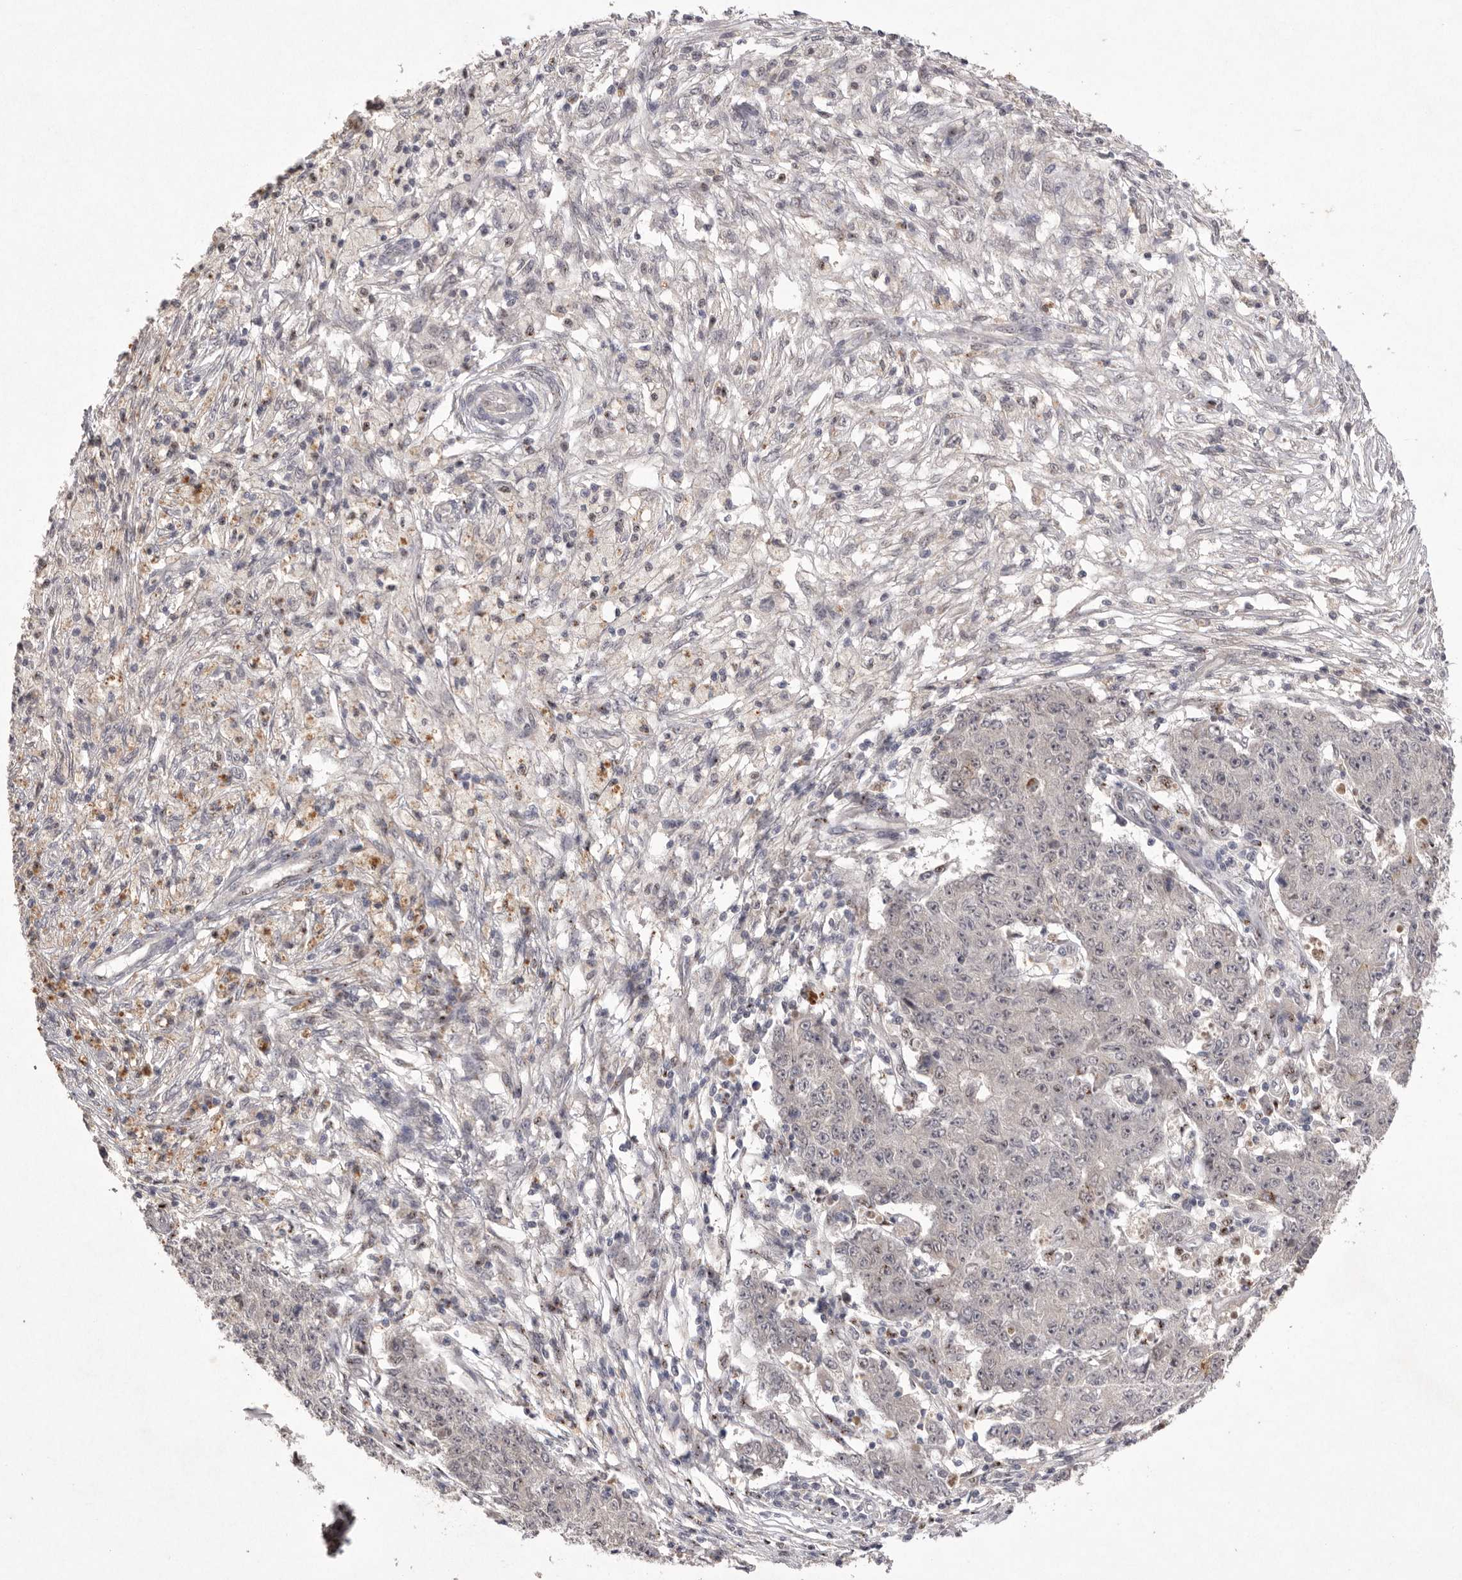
{"staining": {"intensity": "weak", "quantity": "<25%", "location": "nuclear"}, "tissue": "ovarian cancer", "cell_type": "Tumor cells", "image_type": "cancer", "snomed": [{"axis": "morphology", "description": "Carcinoma, endometroid"}, {"axis": "topography", "description": "Ovary"}], "caption": "Human endometroid carcinoma (ovarian) stained for a protein using IHC demonstrates no expression in tumor cells.", "gene": "HUS1", "patient": {"sex": "female", "age": 42}}